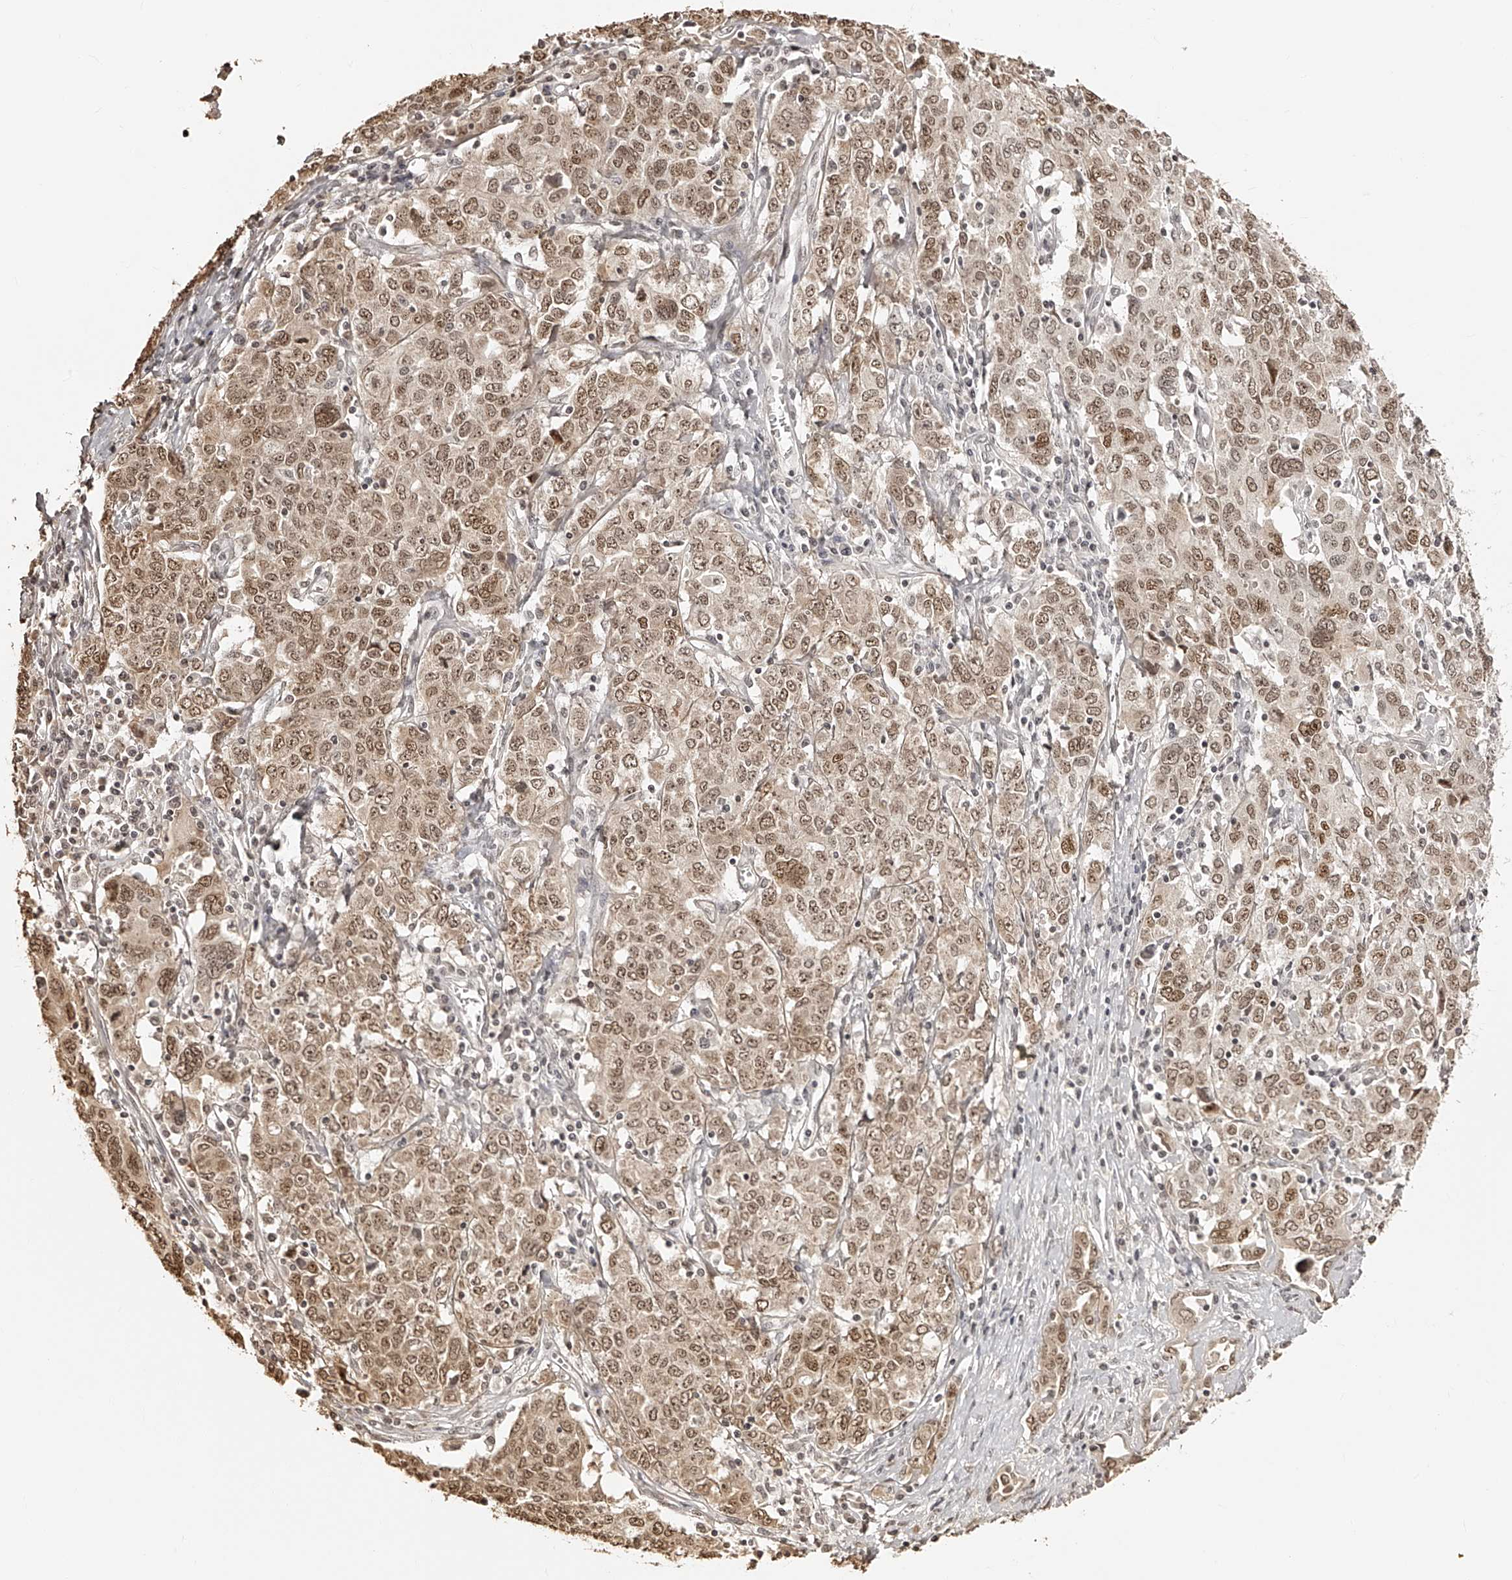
{"staining": {"intensity": "moderate", "quantity": ">75%", "location": "nuclear"}, "tissue": "ovarian cancer", "cell_type": "Tumor cells", "image_type": "cancer", "snomed": [{"axis": "morphology", "description": "Carcinoma, endometroid"}, {"axis": "topography", "description": "Ovary"}], "caption": "Protein staining by immunohistochemistry shows moderate nuclear positivity in approximately >75% of tumor cells in ovarian endometroid carcinoma.", "gene": "ZNF503", "patient": {"sex": "female", "age": 62}}